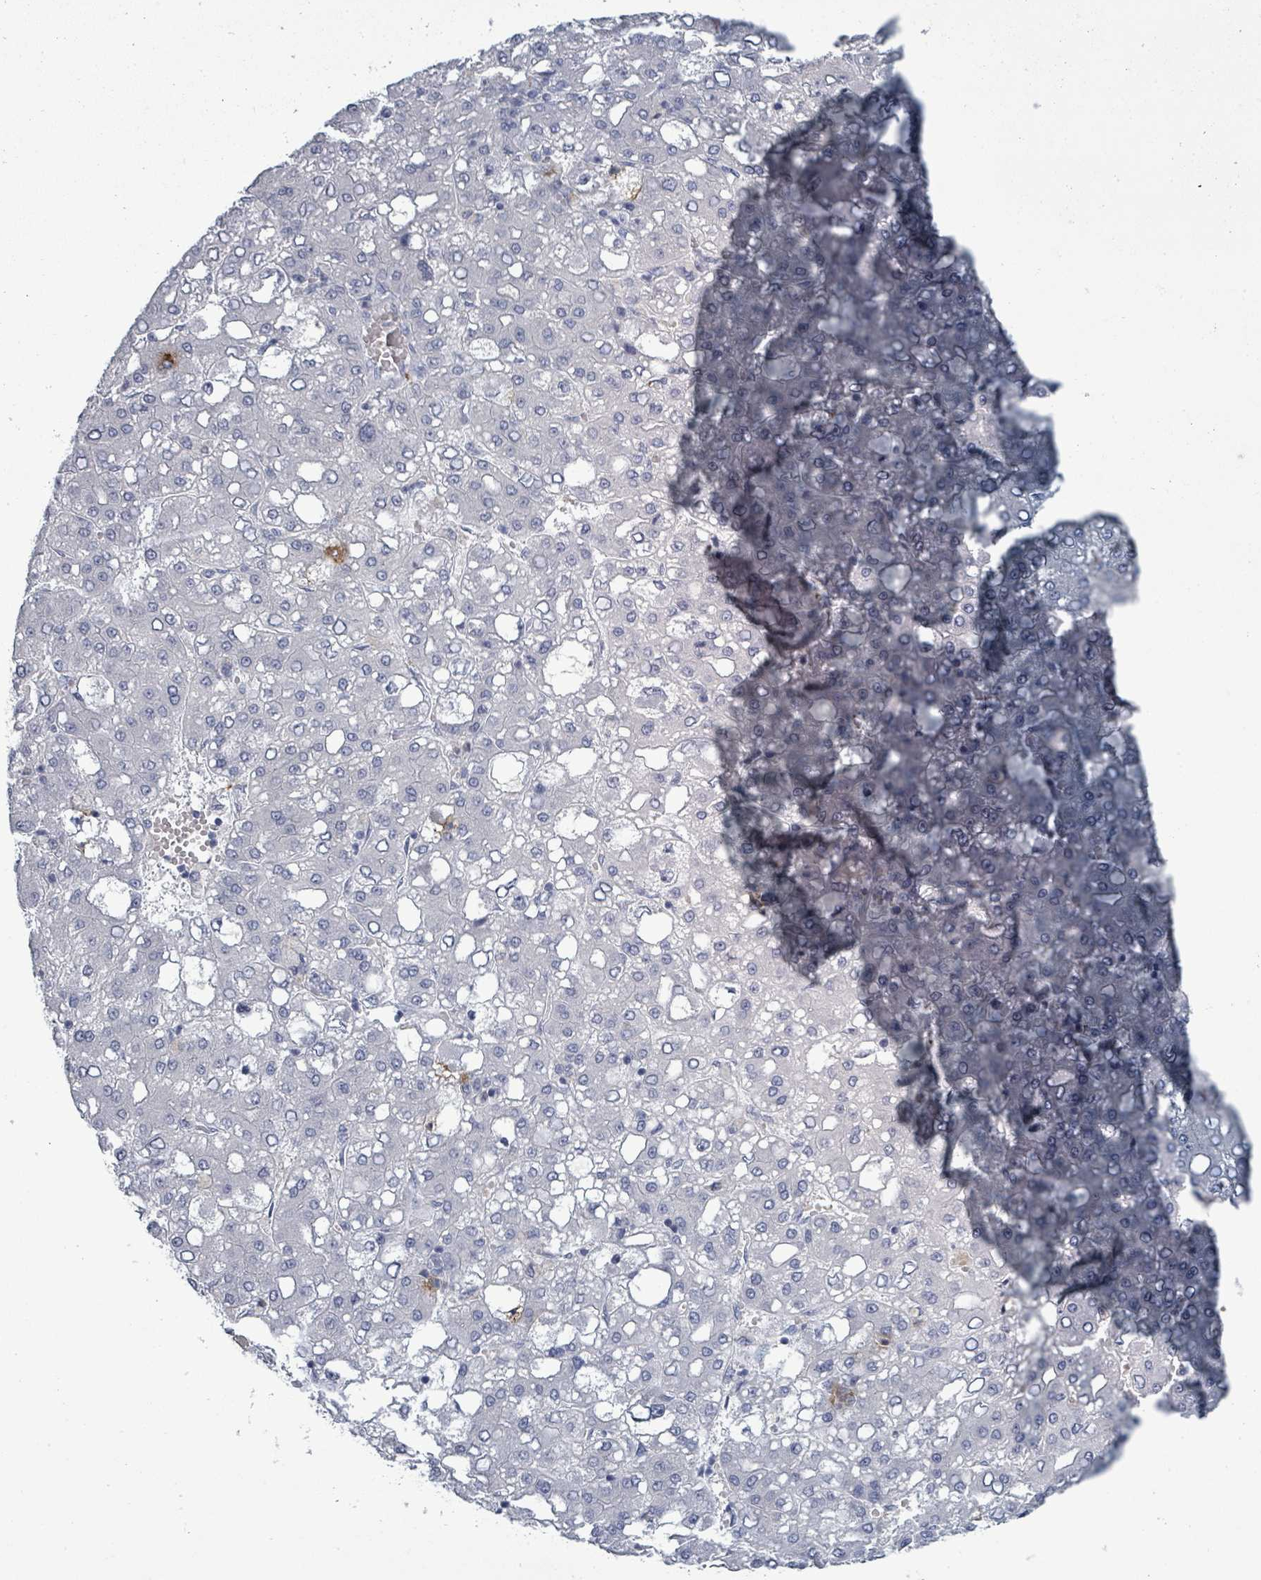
{"staining": {"intensity": "negative", "quantity": "none", "location": "none"}, "tissue": "liver cancer", "cell_type": "Tumor cells", "image_type": "cancer", "snomed": [{"axis": "morphology", "description": "Carcinoma, Hepatocellular, NOS"}, {"axis": "topography", "description": "Liver"}], "caption": "The micrograph exhibits no staining of tumor cells in hepatocellular carcinoma (liver).", "gene": "NDST2", "patient": {"sex": "male", "age": 65}}